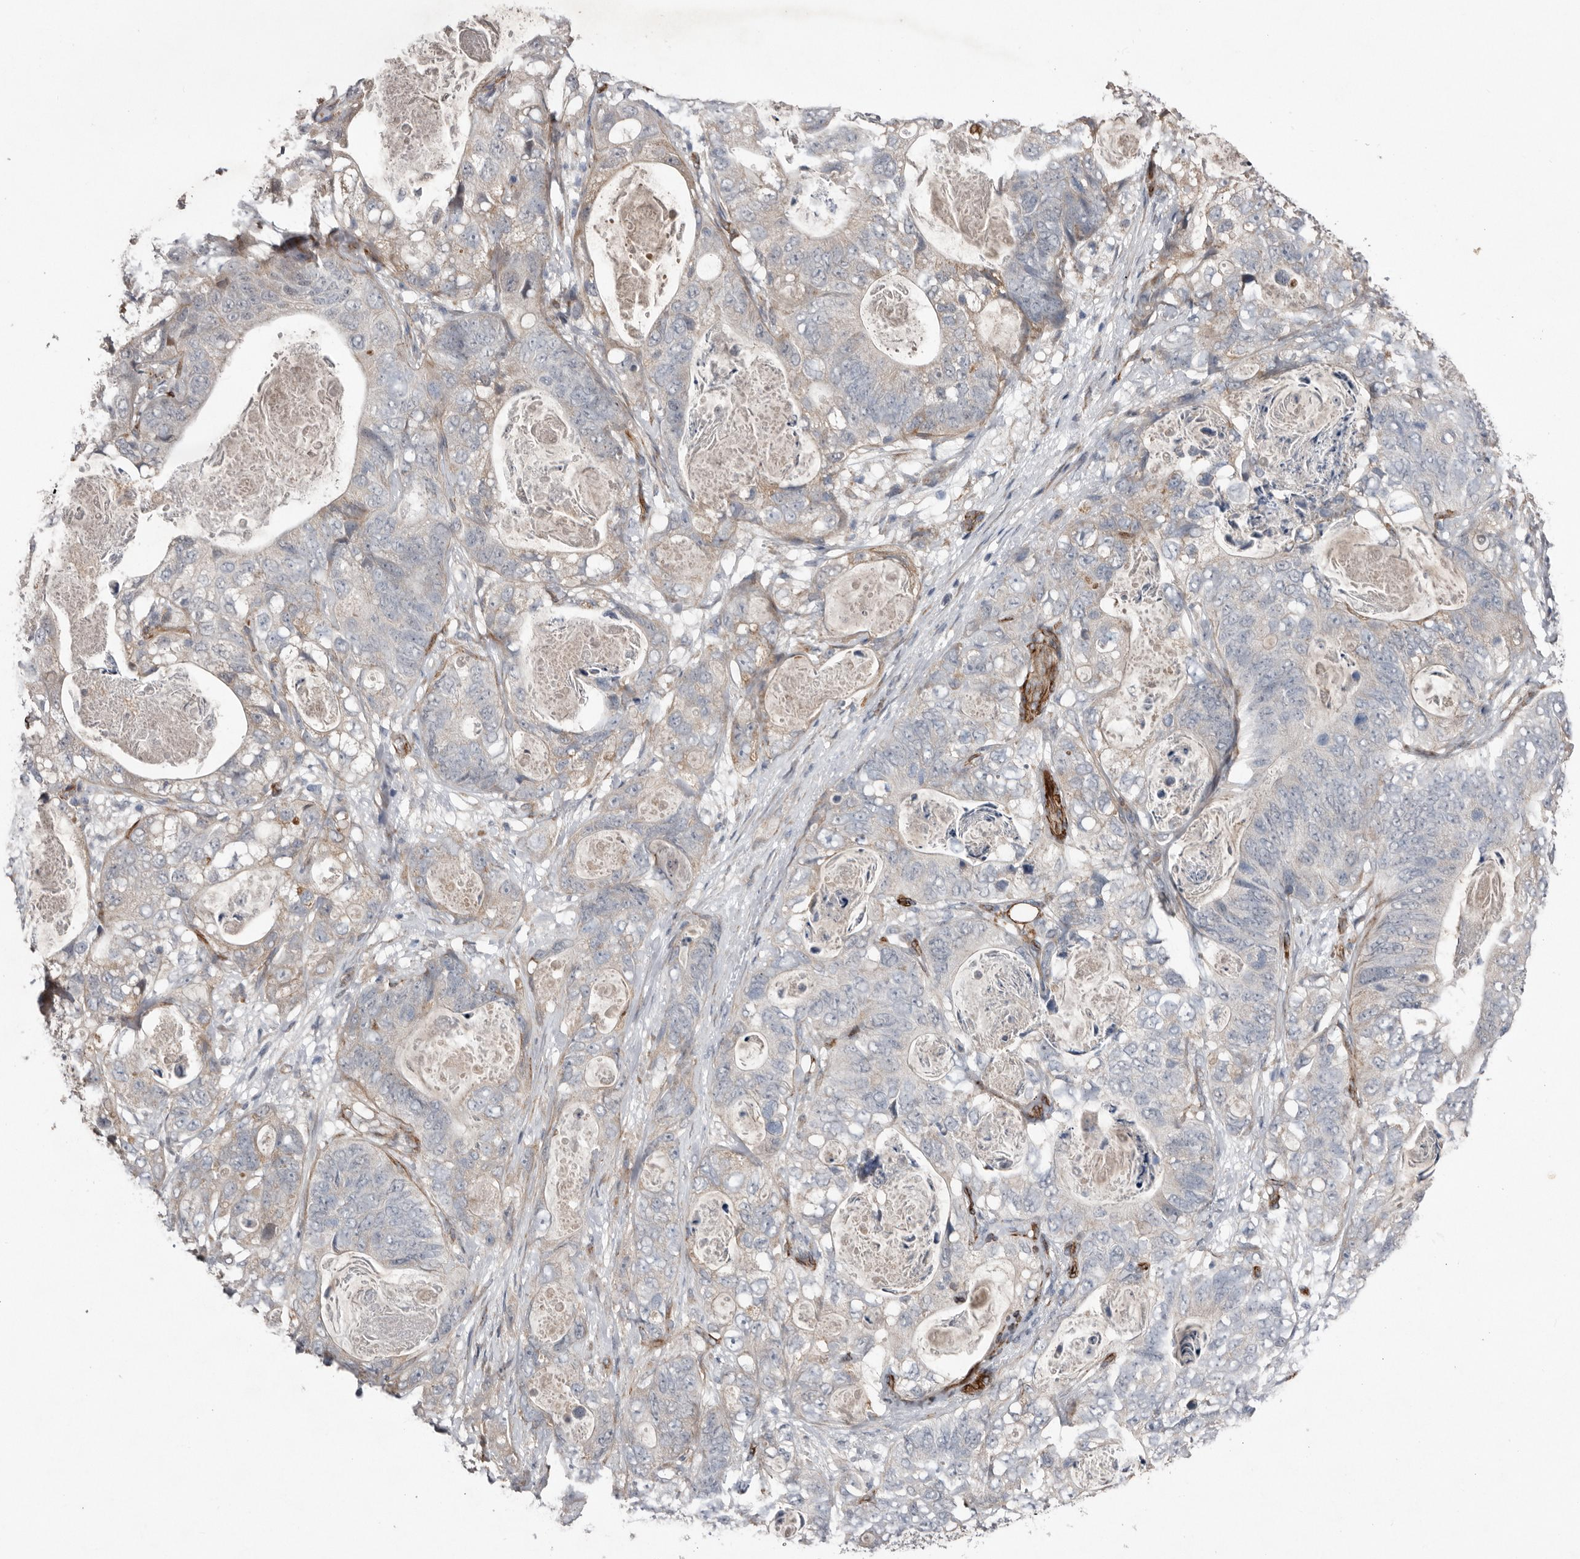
{"staining": {"intensity": "negative", "quantity": "none", "location": "none"}, "tissue": "stomach cancer", "cell_type": "Tumor cells", "image_type": "cancer", "snomed": [{"axis": "morphology", "description": "Normal tissue, NOS"}, {"axis": "morphology", "description": "Adenocarcinoma, NOS"}, {"axis": "topography", "description": "Stomach"}], "caption": "This is a image of immunohistochemistry staining of stomach cancer (adenocarcinoma), which shows no expression in tumor cells. Nuclei are stained in blue.", "gene": "RANBP17", "patient": {"sex": "female", "age": 89}}